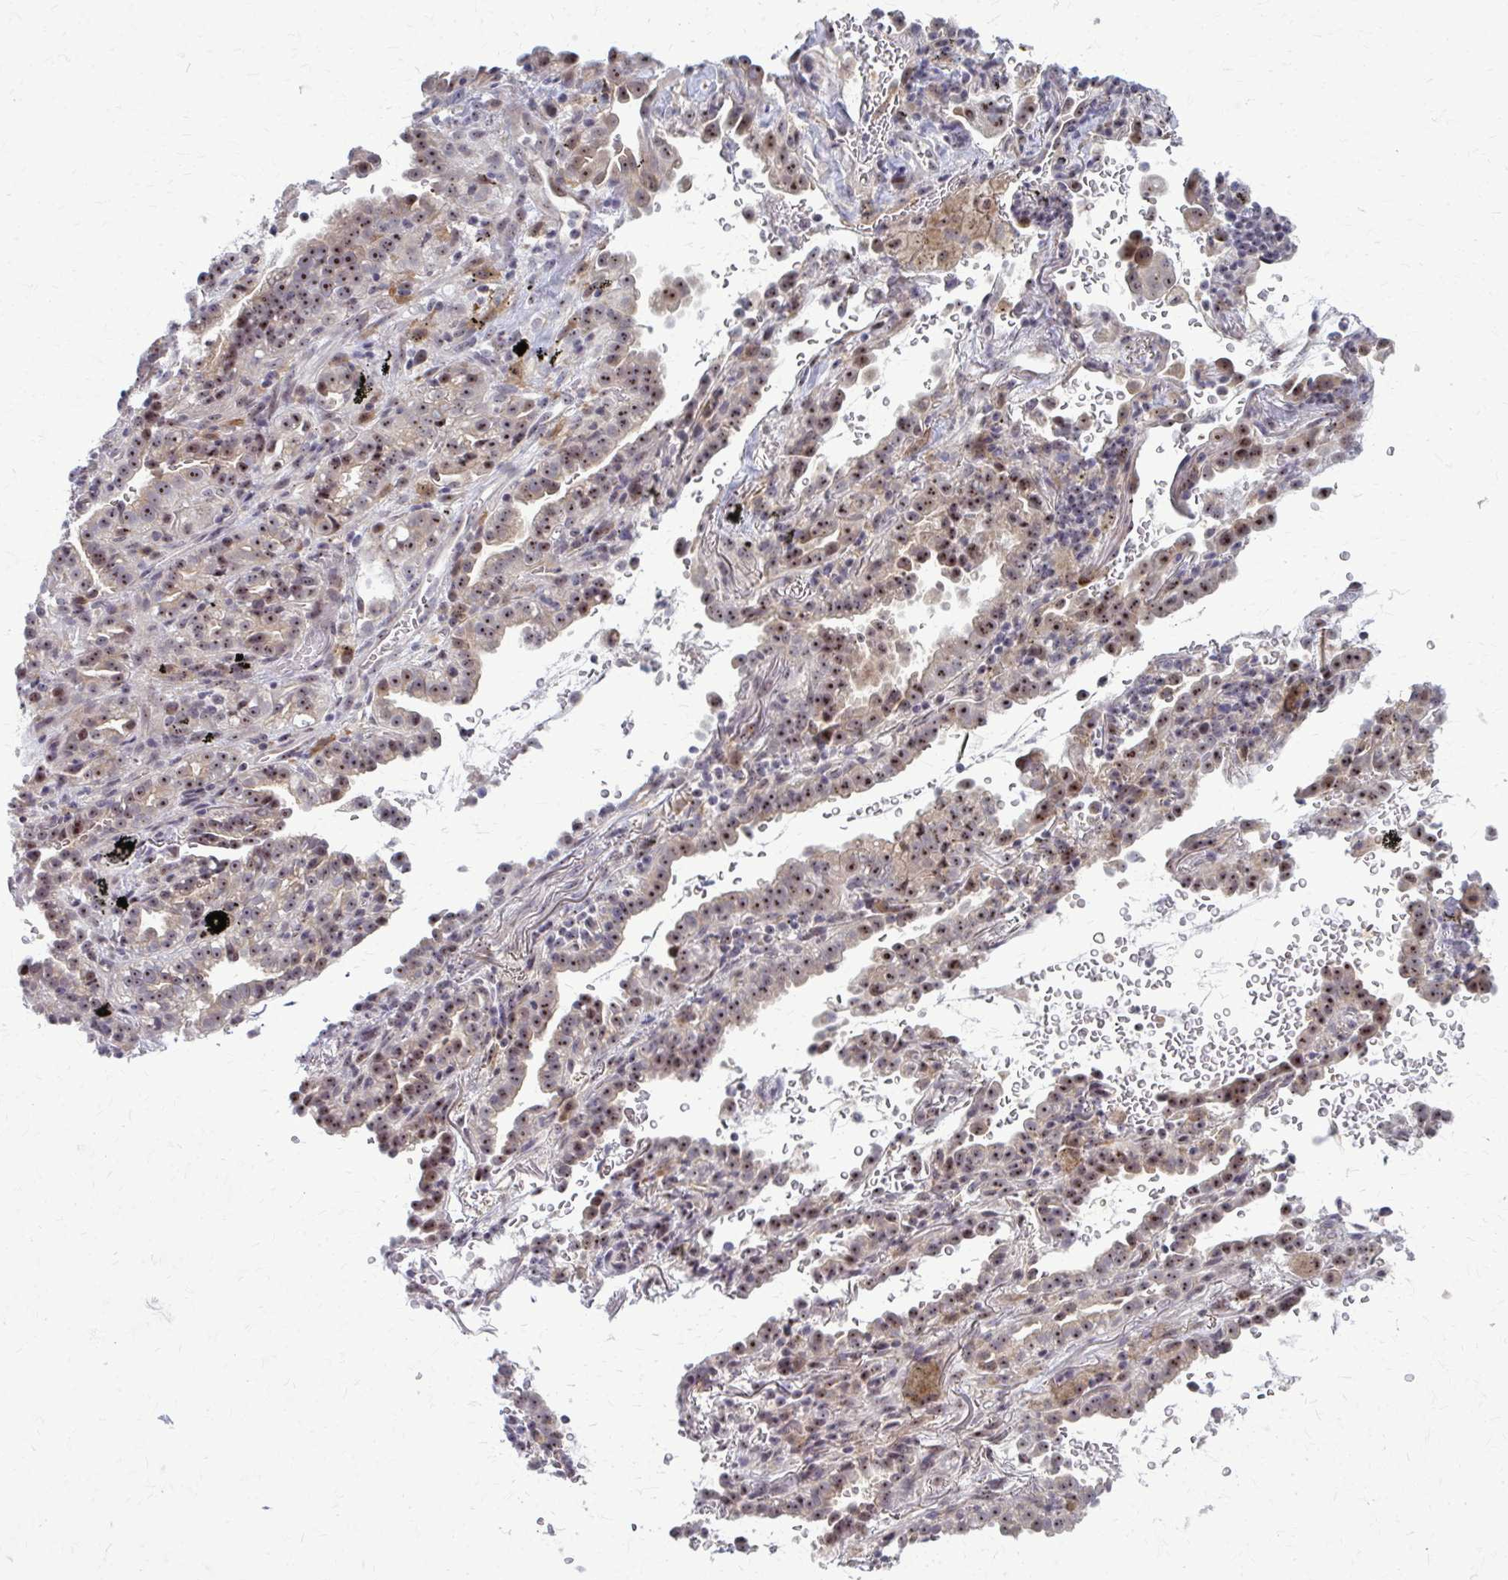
{"staining": {"intensity": "moderate", "quantity": "25%-75%", "location": "nuclear"}, "tissue": "lung cancer", "cell_type": "Tumor cells", "image_type": "cancer", "snomed": [{"axis": "morphology", "description": "Adenocarcinoma, NOS"}, {"axis": "topography", "description": "Lymph node"}, {"axis": "topography", "description": "Lung"}], "caption": "Lung cancer (adenocarcinoma) stained with a protein marker reveals moderate staining in tumor cells.", "gene": "NUDT16", "patient": {"sex": "male", "age": 66}}